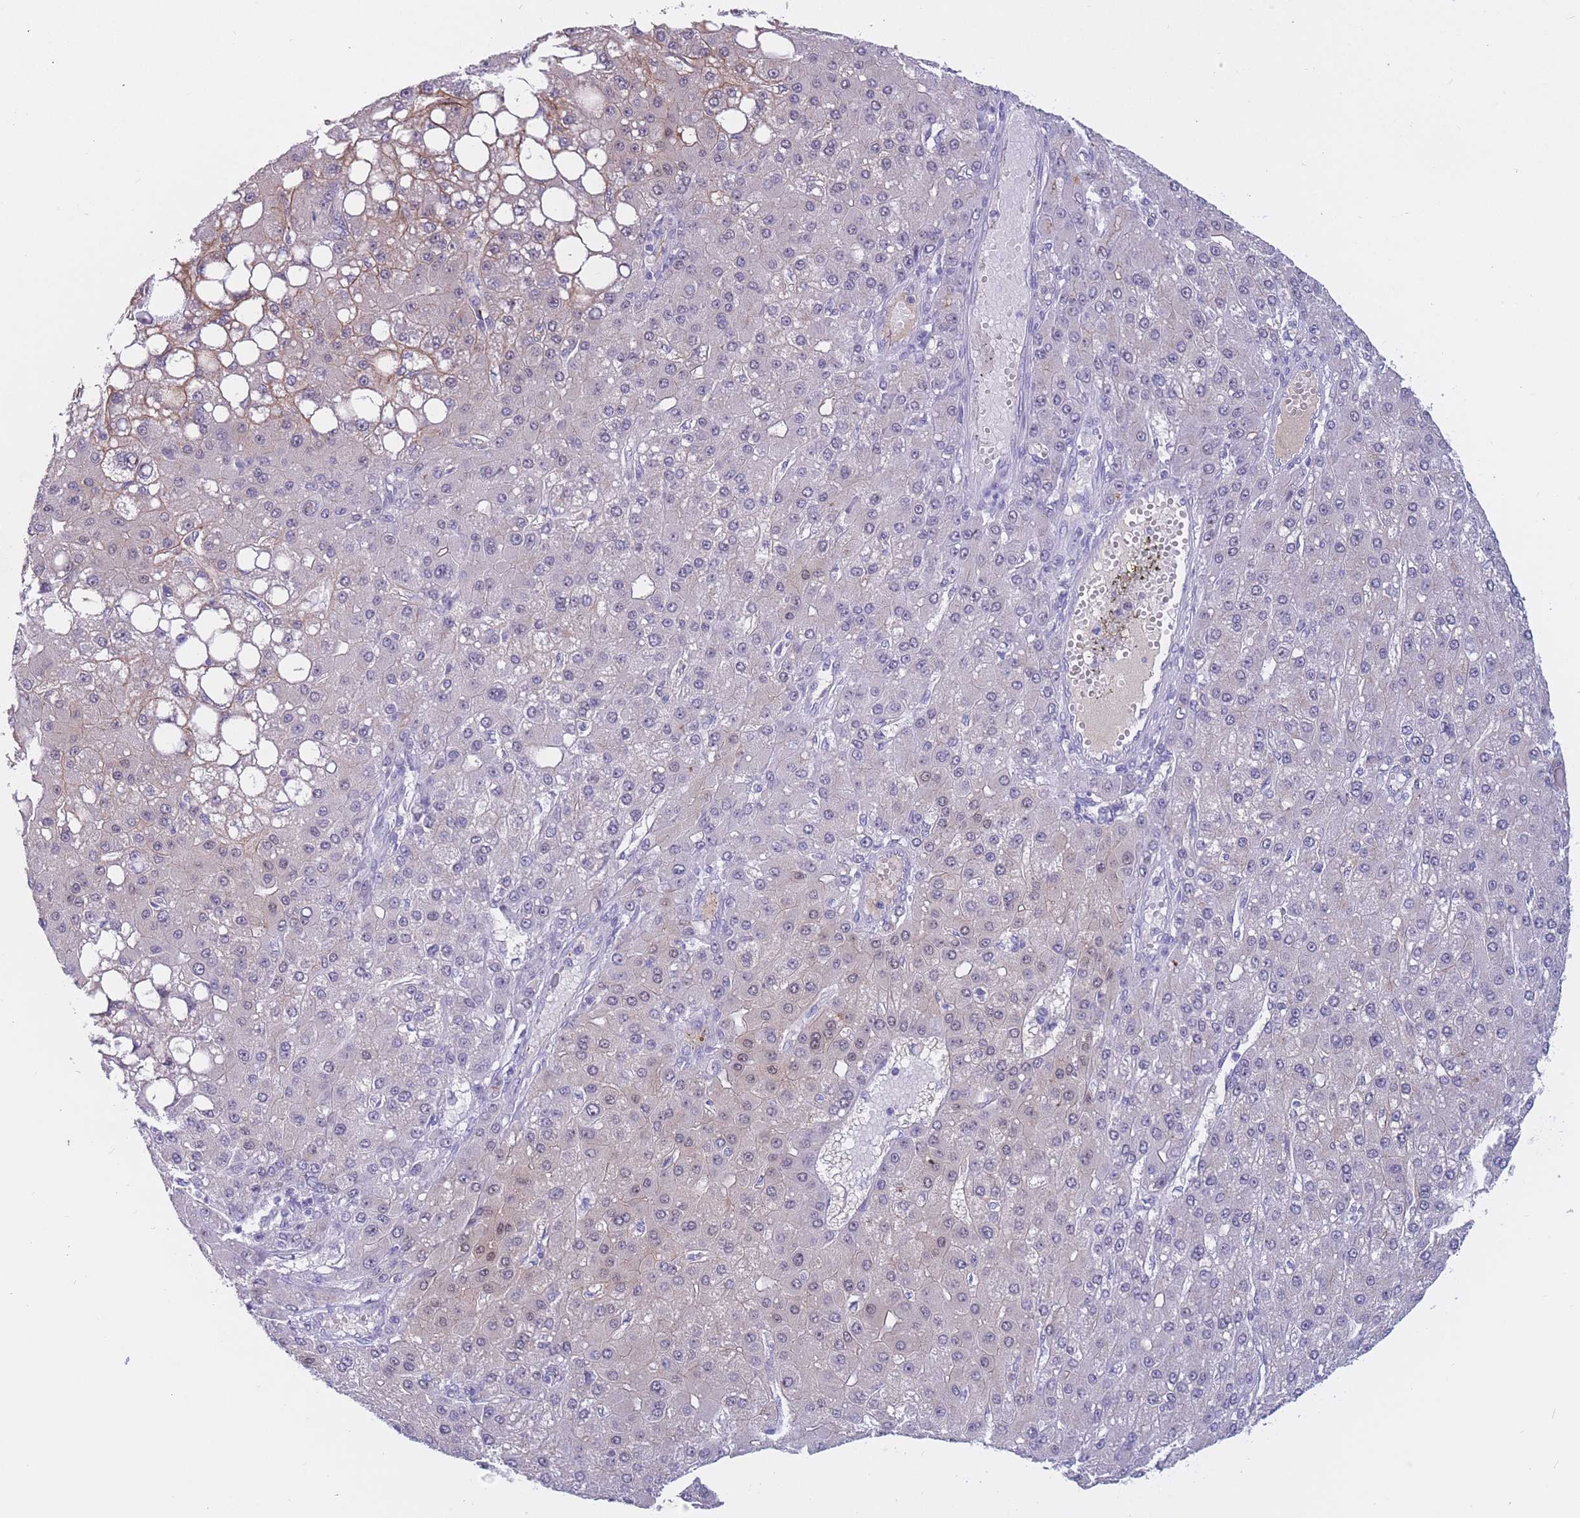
{"staining": {"intensity": "weak", "quantity": "<25%", "location": "nuclear"}, "tissue": "liver cancer", "cell_type": "Tumor cells", "image_type": "cancer", "snomed": [{"axis": "morphology", "description": "Carcinoma, Hepatocellular, NOS"}, {"axis": "topography", "description": "Liver"}], "caption": "A high-resolution image shows immunohistochemistry (IHC) staining of liver cancer, which displays no significant positivity in tumor cells.", "gene": "BOP1", "patient": {"sex": "male", "age": 67}}